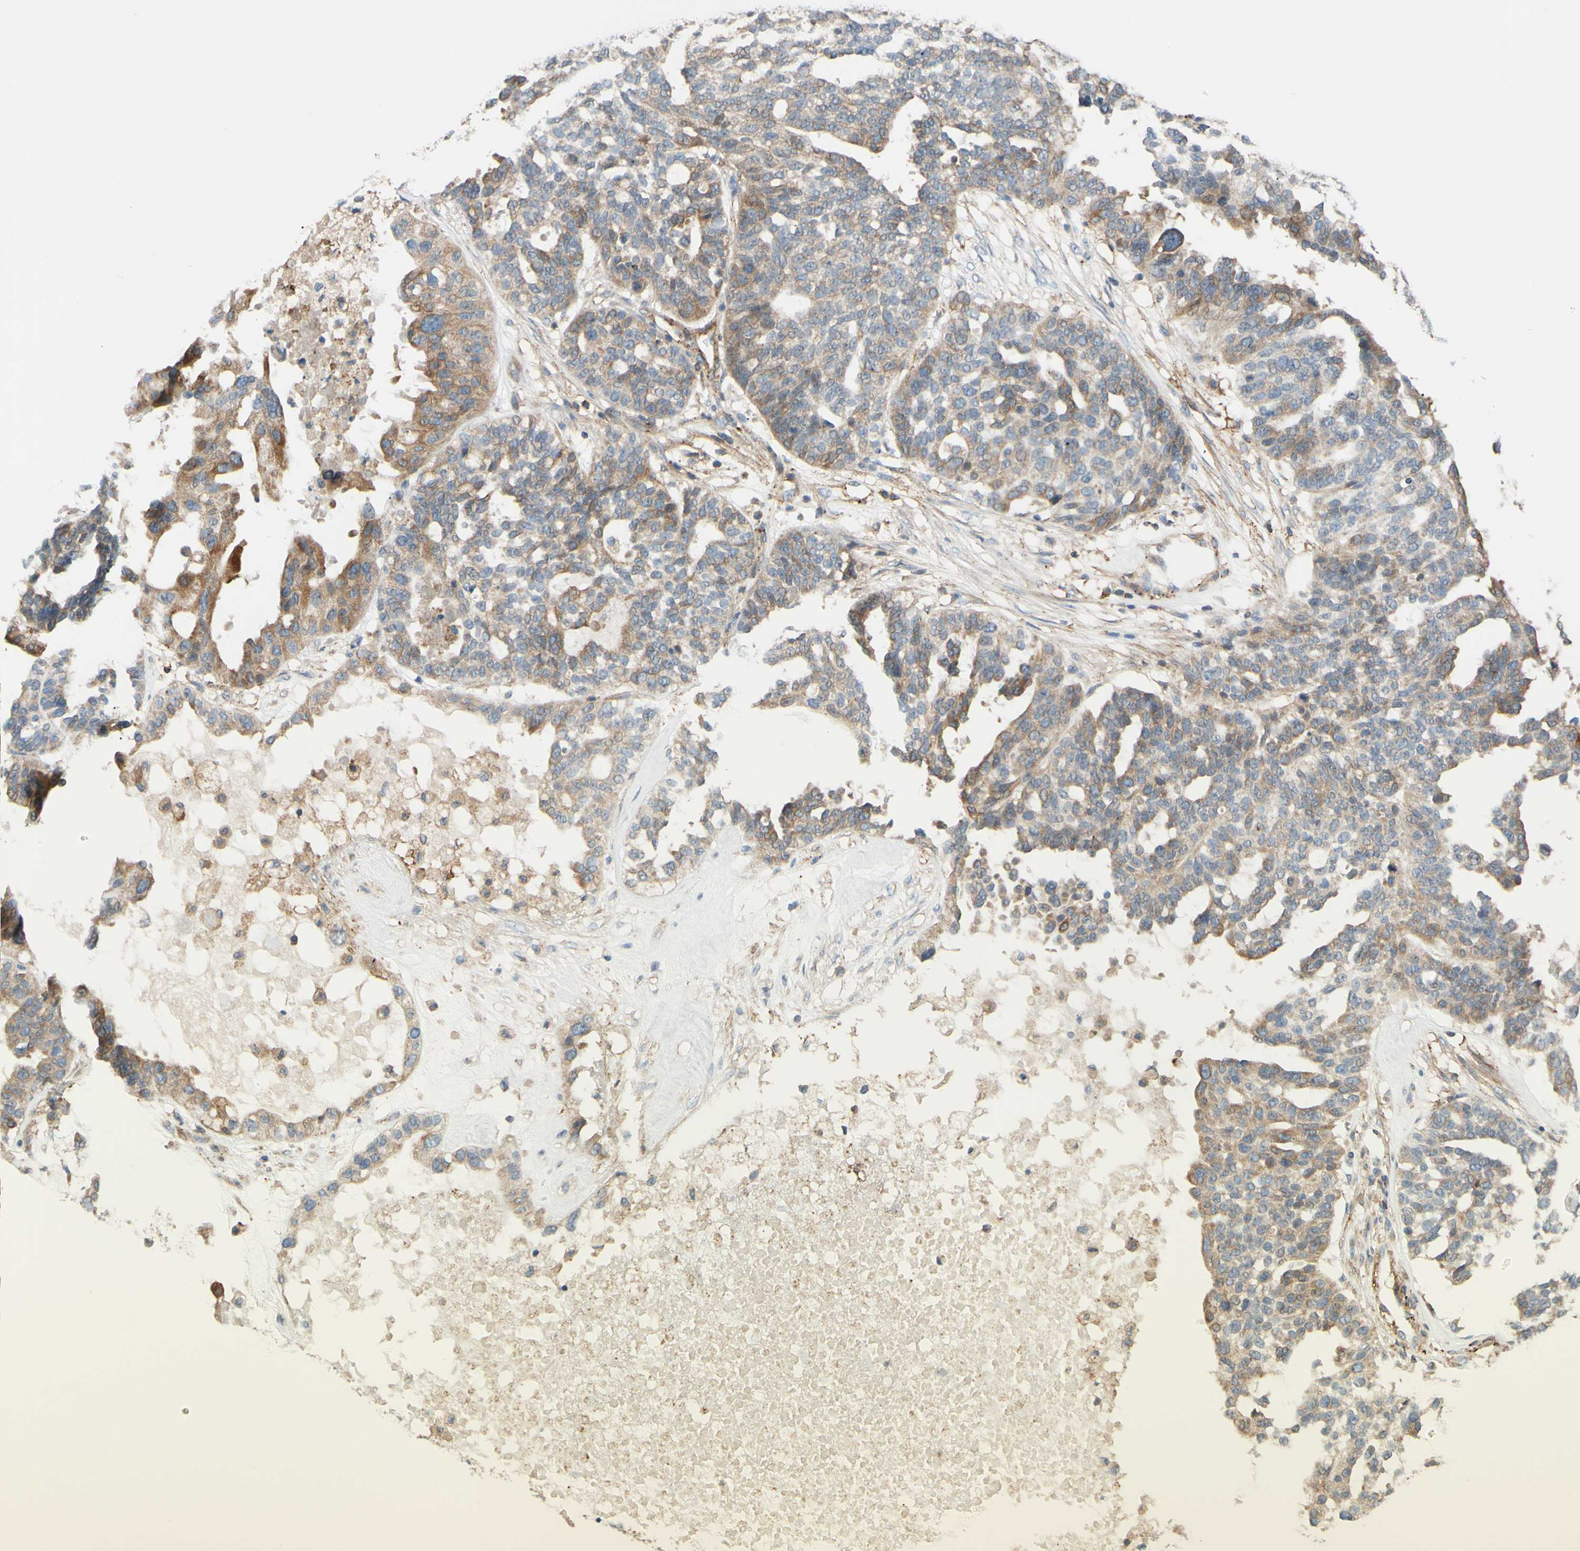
{"staining": {"intensity": "weak", "quantity": "25%-75%", "location": "cytoplasmic/membranous"}, "tissue": "ovarian cancer", "cell_type": "Tumor cells", "image_type": "cancer", "snomed": [{"axis": "morphology", "description": "Cystadenocarcinoma, serous, NOS"}, {"axis": "topography", "description": "Ovary"}], "caption": "Ovarian cancer (serous cystadenocarcinoma) was stained to show a protein in brown. There is low levels of weak cytoplasmic/membranous expression in about 25%-75% of tumor cells.", "gene": "POR", "patient": {"sex": "female", "age": 59}}